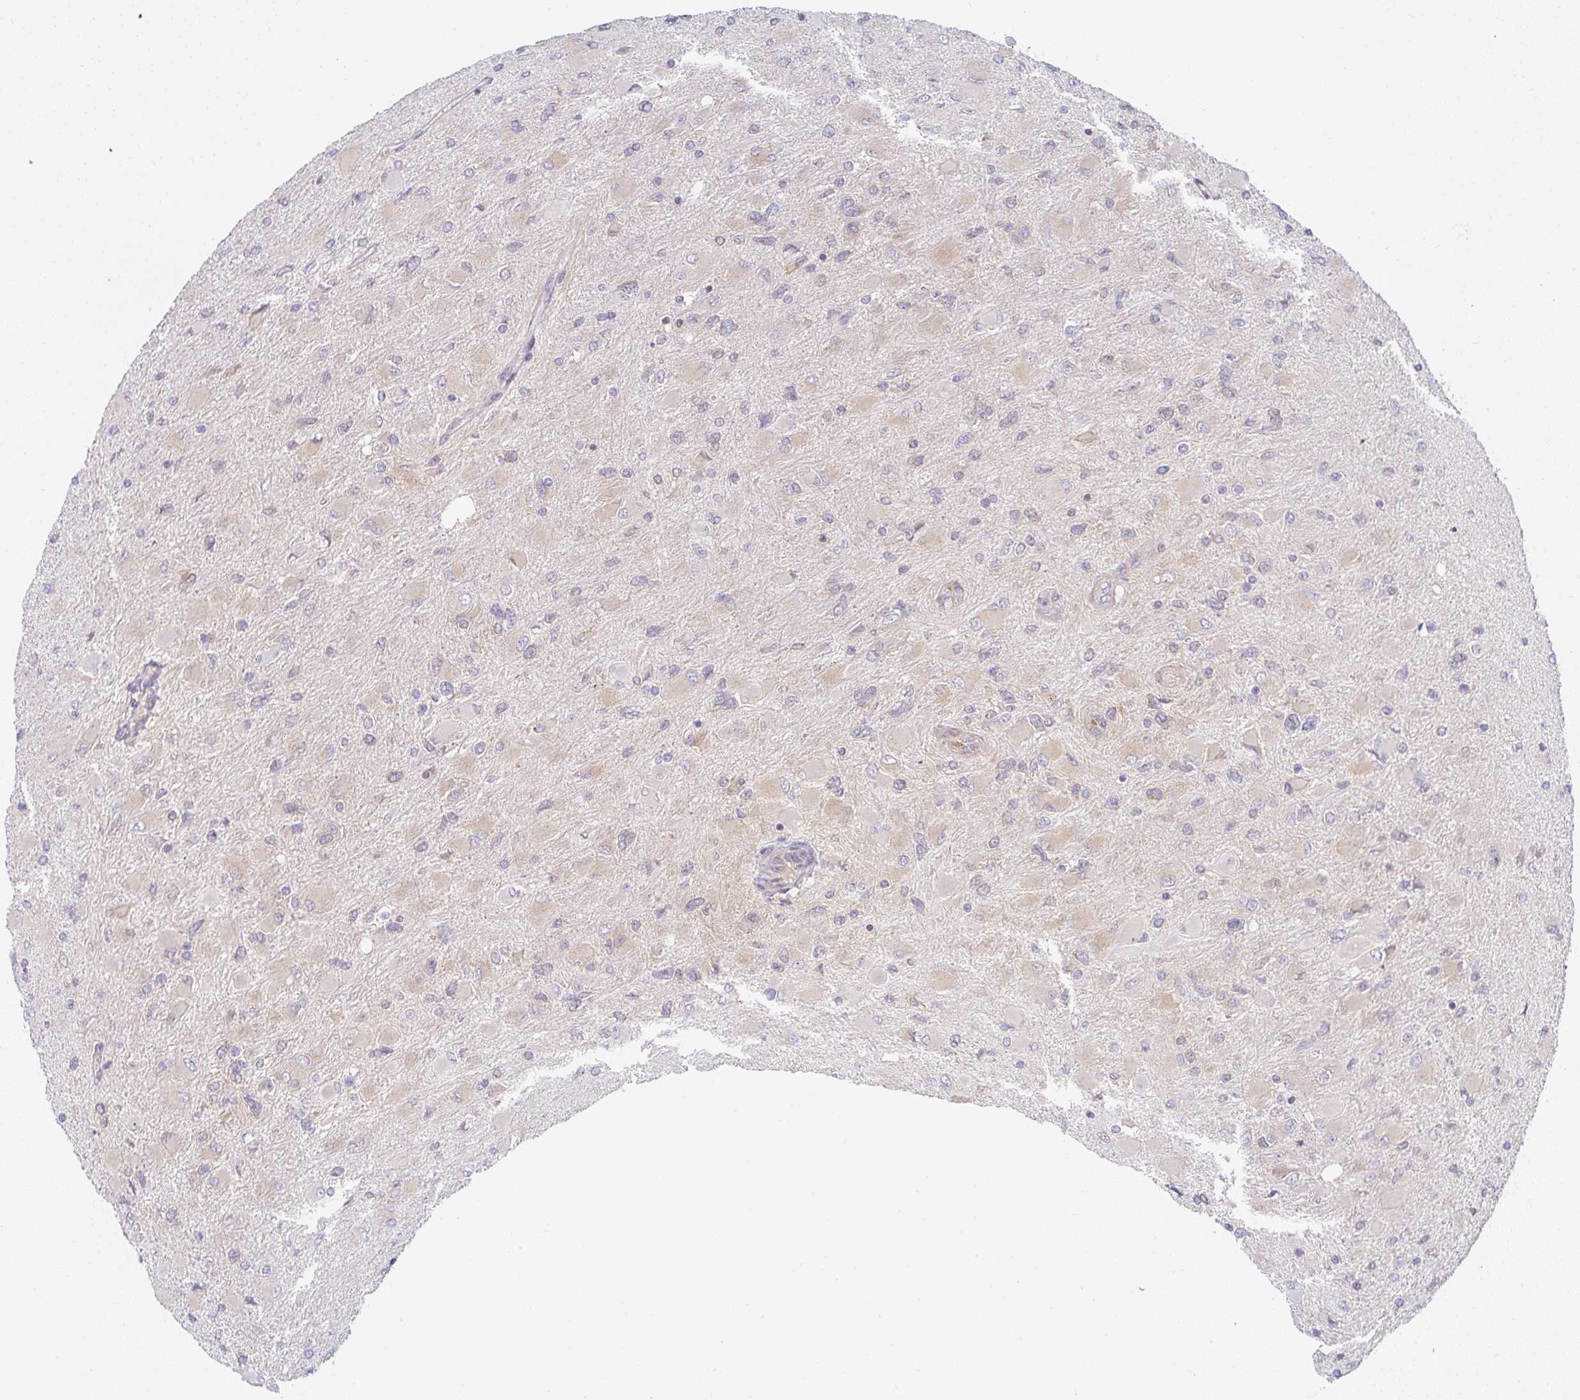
{"staining": {"intensity": "weak", "quantity": "25%-75%", "location": "cytoplasmic/membranous"}, "tissue": "glioma", "cell_type": "Tumor cells", "image_type": "cancer", "snomed": [{"axis": "morphology", "description": "Glioma, malignant, High grade"}, {"axis": "topography", "description": "Cerebral cortex"}], "caption": "A brown stain highlights weak cytoplasmic/membranous expression of a protein in high-grade glioma (malignant) tumor cells. (DAB IHC, brown staining for protein, blue staining for nuclei).", "gene": "DERL2", "patient": {"sex": "female", "age": 36}}